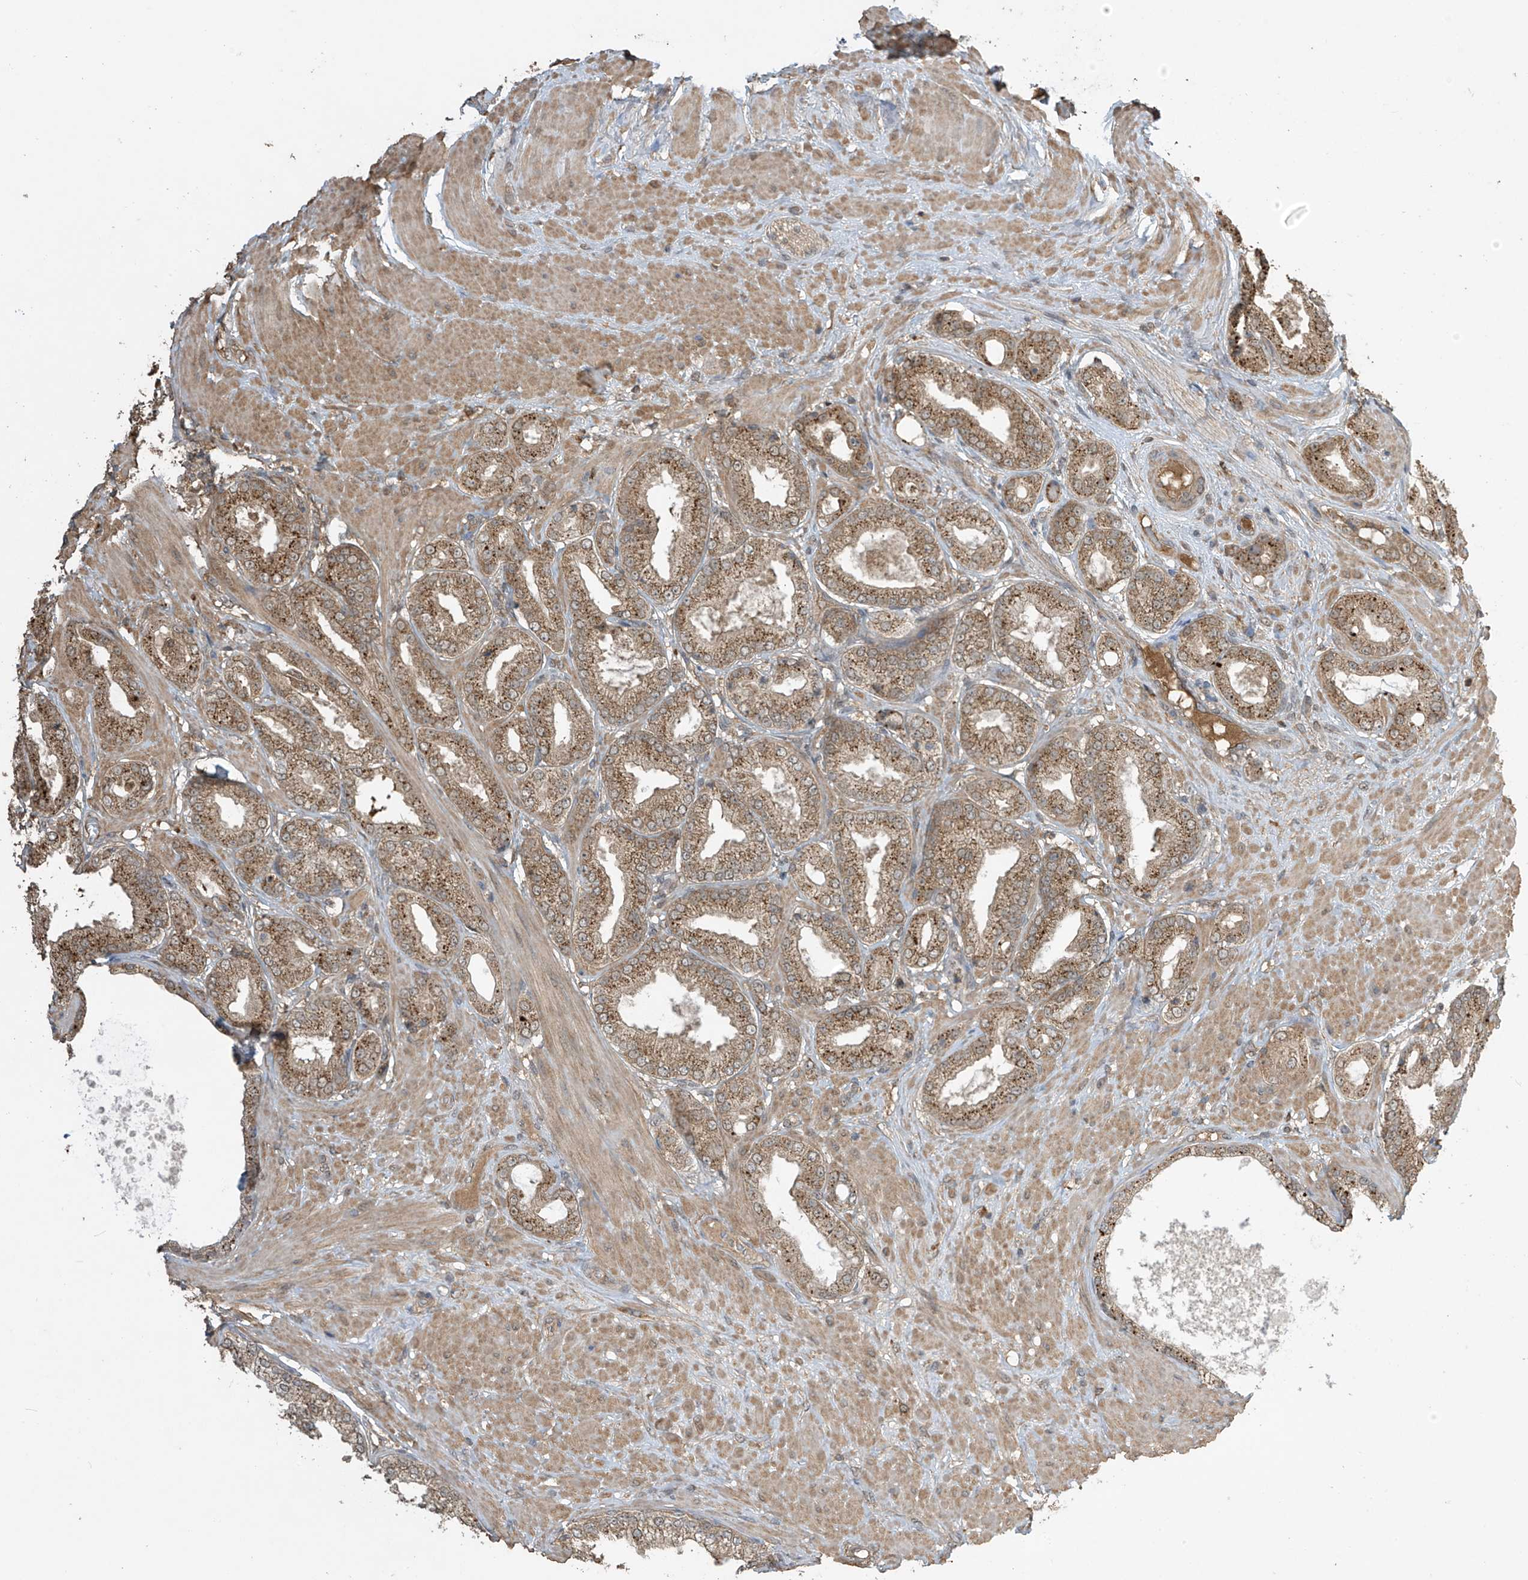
{"staining": {"intensity": "moderate", "quantity": ">75%", "location": "cytoplasmic/membranous"}, "tissue": "prostate cancer", "cell_type": "Tumor cells", "image_type": "cancer", "snomed": [{"axis": "morphology", "description": "Adenocarcinoma, Low grade"}, {"axis": "topography", "description": "Prostate"}], "caption": "Immunohistochemical staining of prostate cancer shows medium levels of moderate cytoplasmic/membranous protein expression in about >75% of tumor cells.", "gene": "SLFN14", "patient": {"sex": "male", "age": 63}}